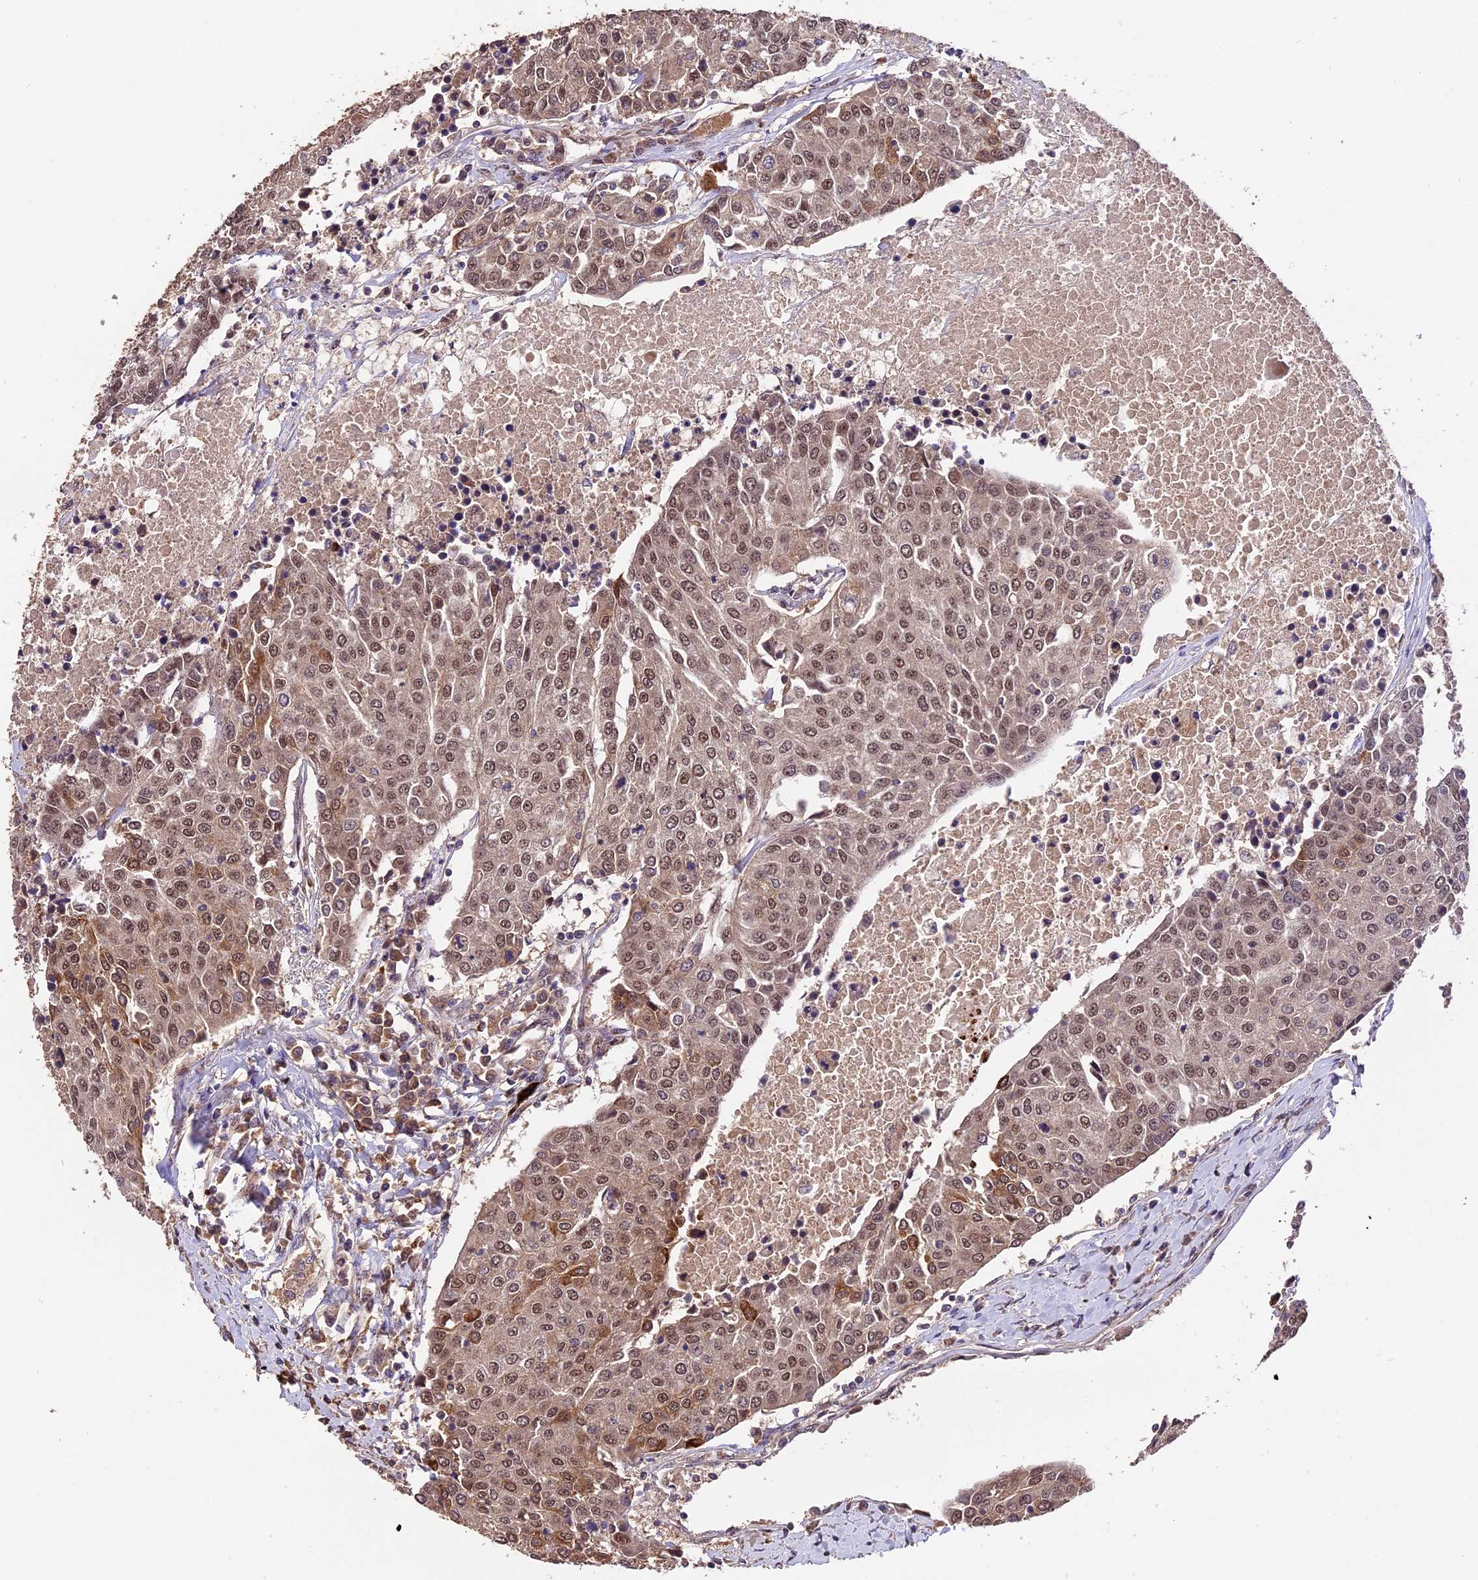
{"staining": {"intensity": "moderate", "quantity": ">75%", "location": "cytoplasmic/membranous,nuclear"}, "tissue": "urothelial cancer", "cell_type": "Tumor cells", "image_type": "cancer", "snomed": [{"axis": "morphology", "description": "Urothelial carcinoma, High grade"}, {"axis": "topography", "description": "Urinary bladder"}], "caption": "High-magnification brightfield microscopy of urothelial carcinoma (high-grade) stained with DAB (3,3'-diaminobenzidine) (brown) and counterstained with hematoxylin (blue). tumor cells exhibit moderate cytoplasmic/membranous and nuclear expression is present in approximately>75% of cells.", "gene": "TRMT1", "patient": {"sex": "female", "age": 85}}